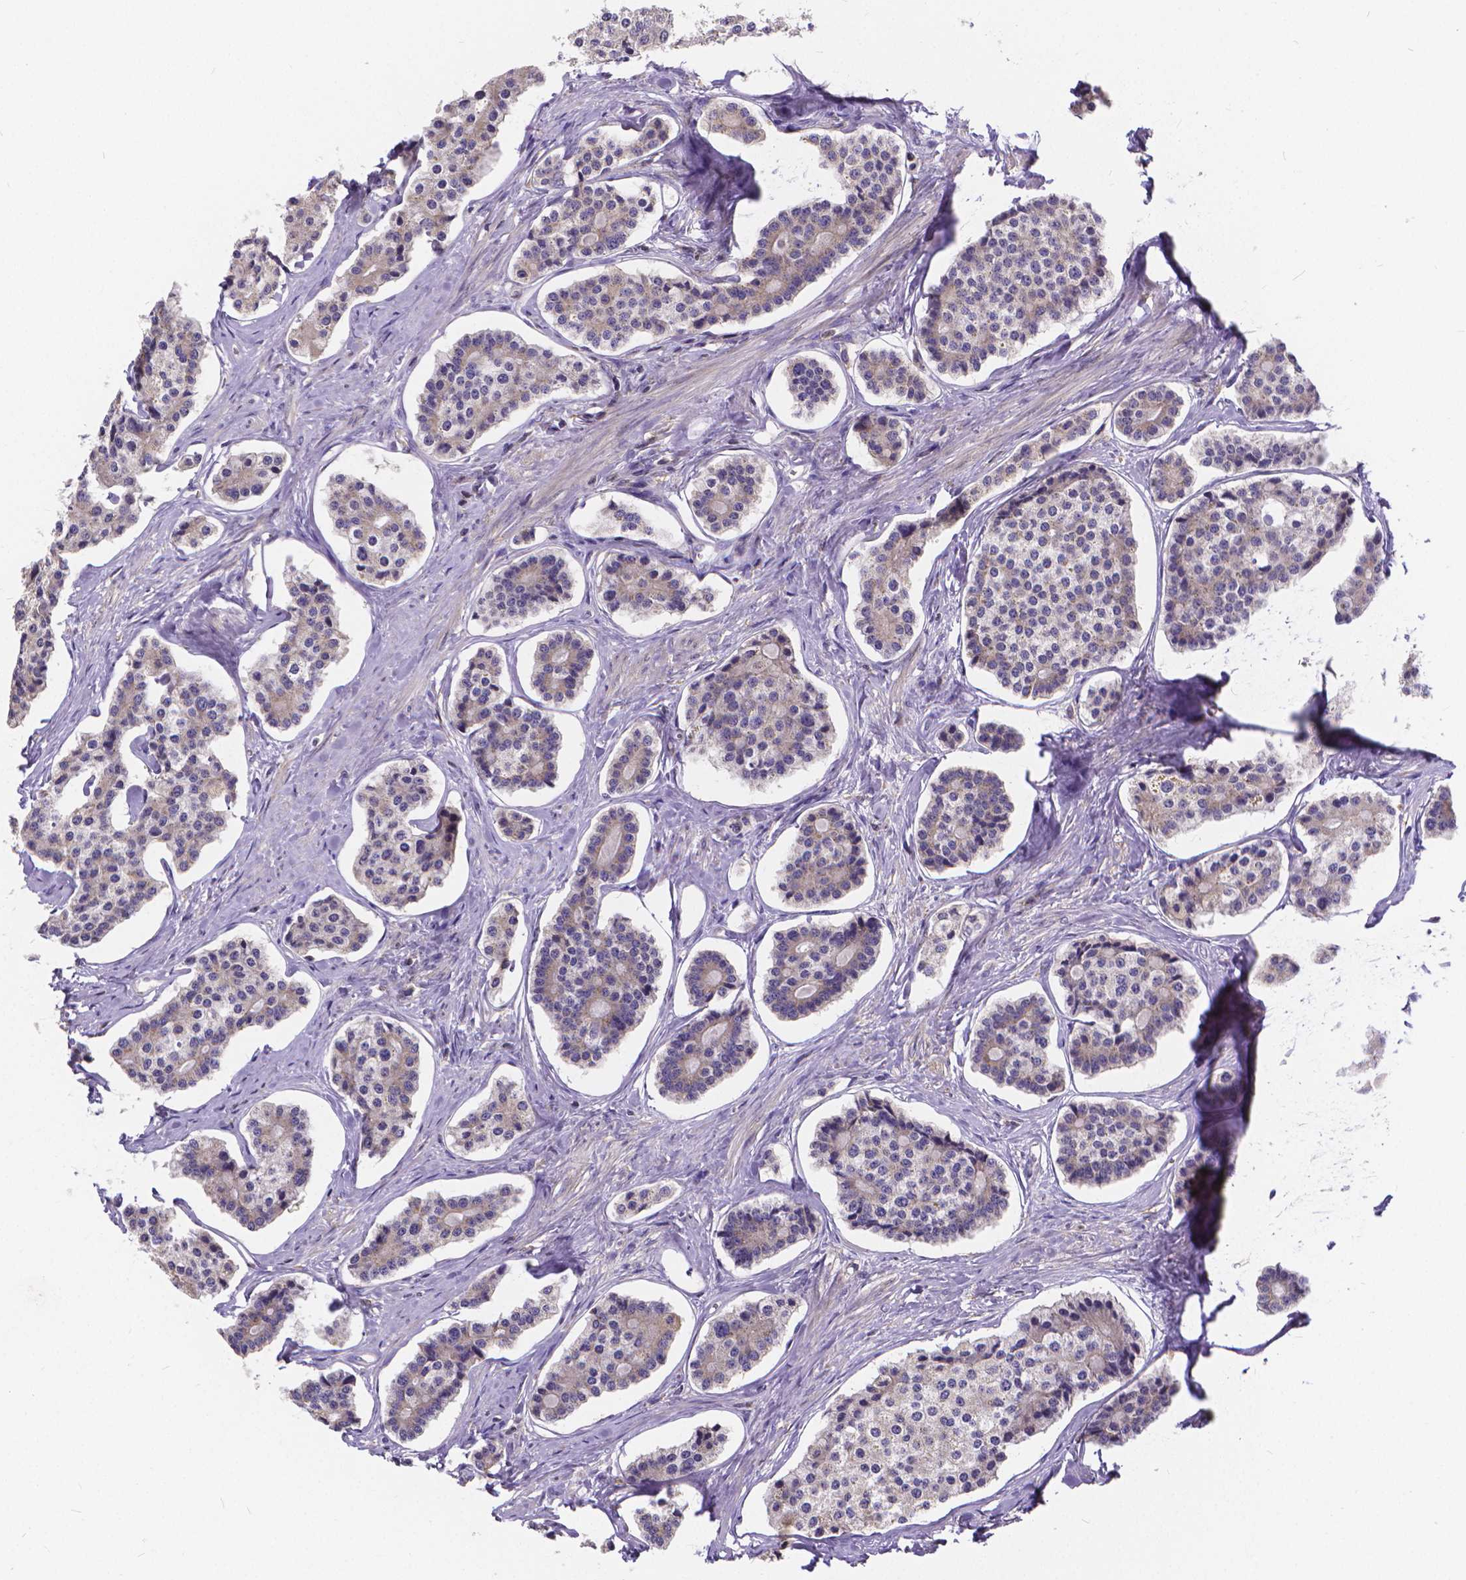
{"staining": {"intensity": "negative", "quantity": "none", "location": "none"}, "tissue": "carcinoid", "cell_type": "Tumor cells", "image_type": "cancer", "snomed": [{"axis": "morphology", "description": "Carcinoid, malignant, NOS"}, {"axis": "topography", "description": "Small intestine"}], "caption": "Immunohistochemistry (IHC) micrograph of neoplastic tissue: human carcinoid stained with DAB shows no significant protein positivity in tumor cells. (Brightfield microscopy of DAB (3,3'-diaminobenzidine) IHC at high magnification).", "gene": "GLRB", "patient": {"sex": "female", "age": 65}}